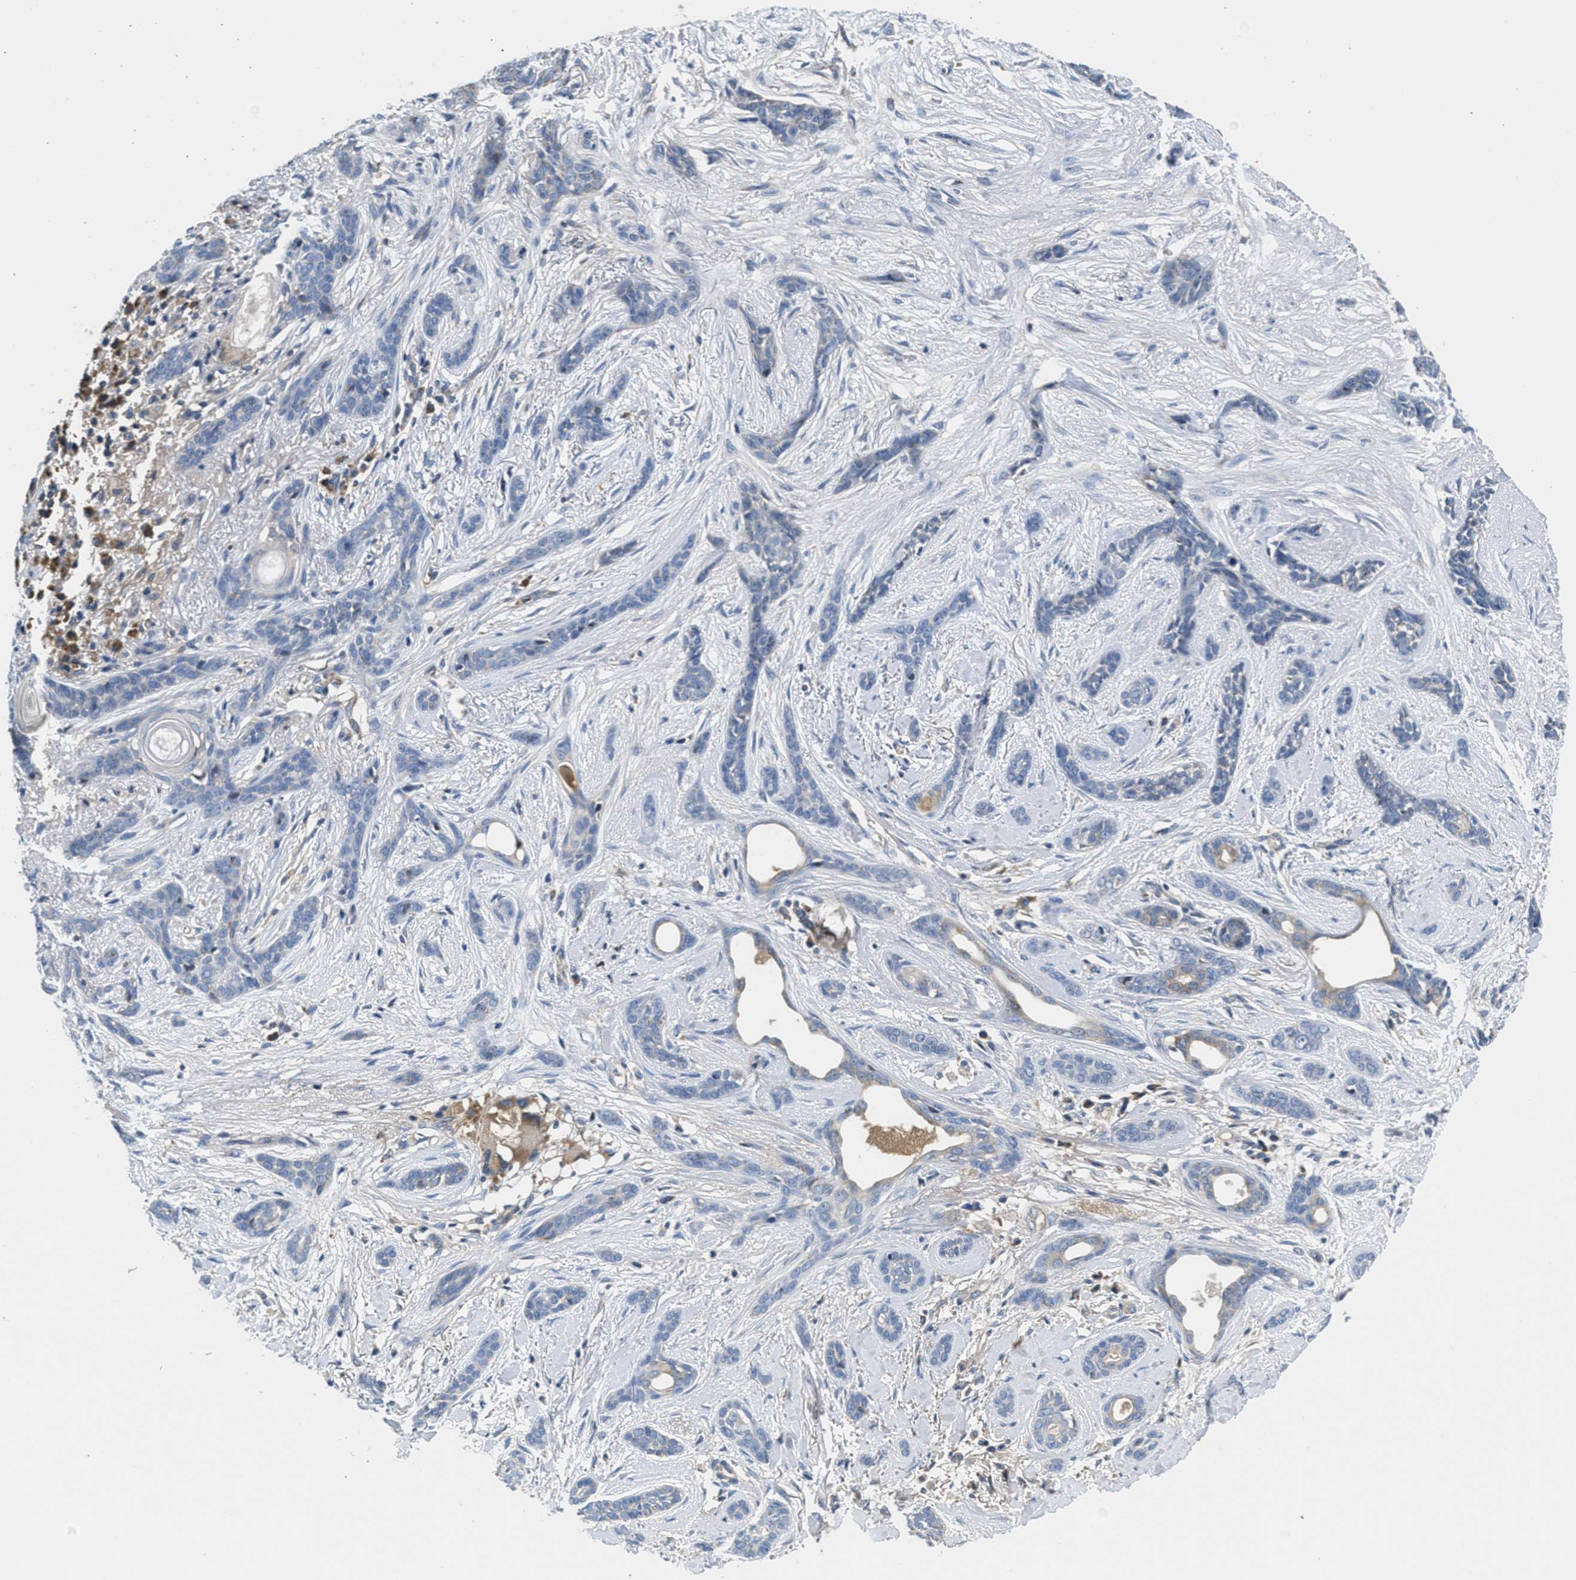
{"staining": {"intensity": "weak", "quantity": "<25%", "location": "cytoplasmic/membranous"}, "tissue": "skin cancer", "cell_type": "Tumor cells", "image_type": "cancer", "snomed": [{"axis": "morphology", "description": "Basal cell carcinoma"}, {"axis": "morphology", "description": "Adnexal tumor, benign"}, {"axis": "topography", "description": "Skin"}], "caption": "DAB (3,3'-diaminobenzidine) immunohistochemical staining of human skin benign adnexal tumor demonstrates no significant staining in tumor cells. (Brightfield microscopy of DAB immunohistochemistry (IHC) at high magnification).", "gene": "GALK1", "patient": {"sex": "female", "age": 42}}